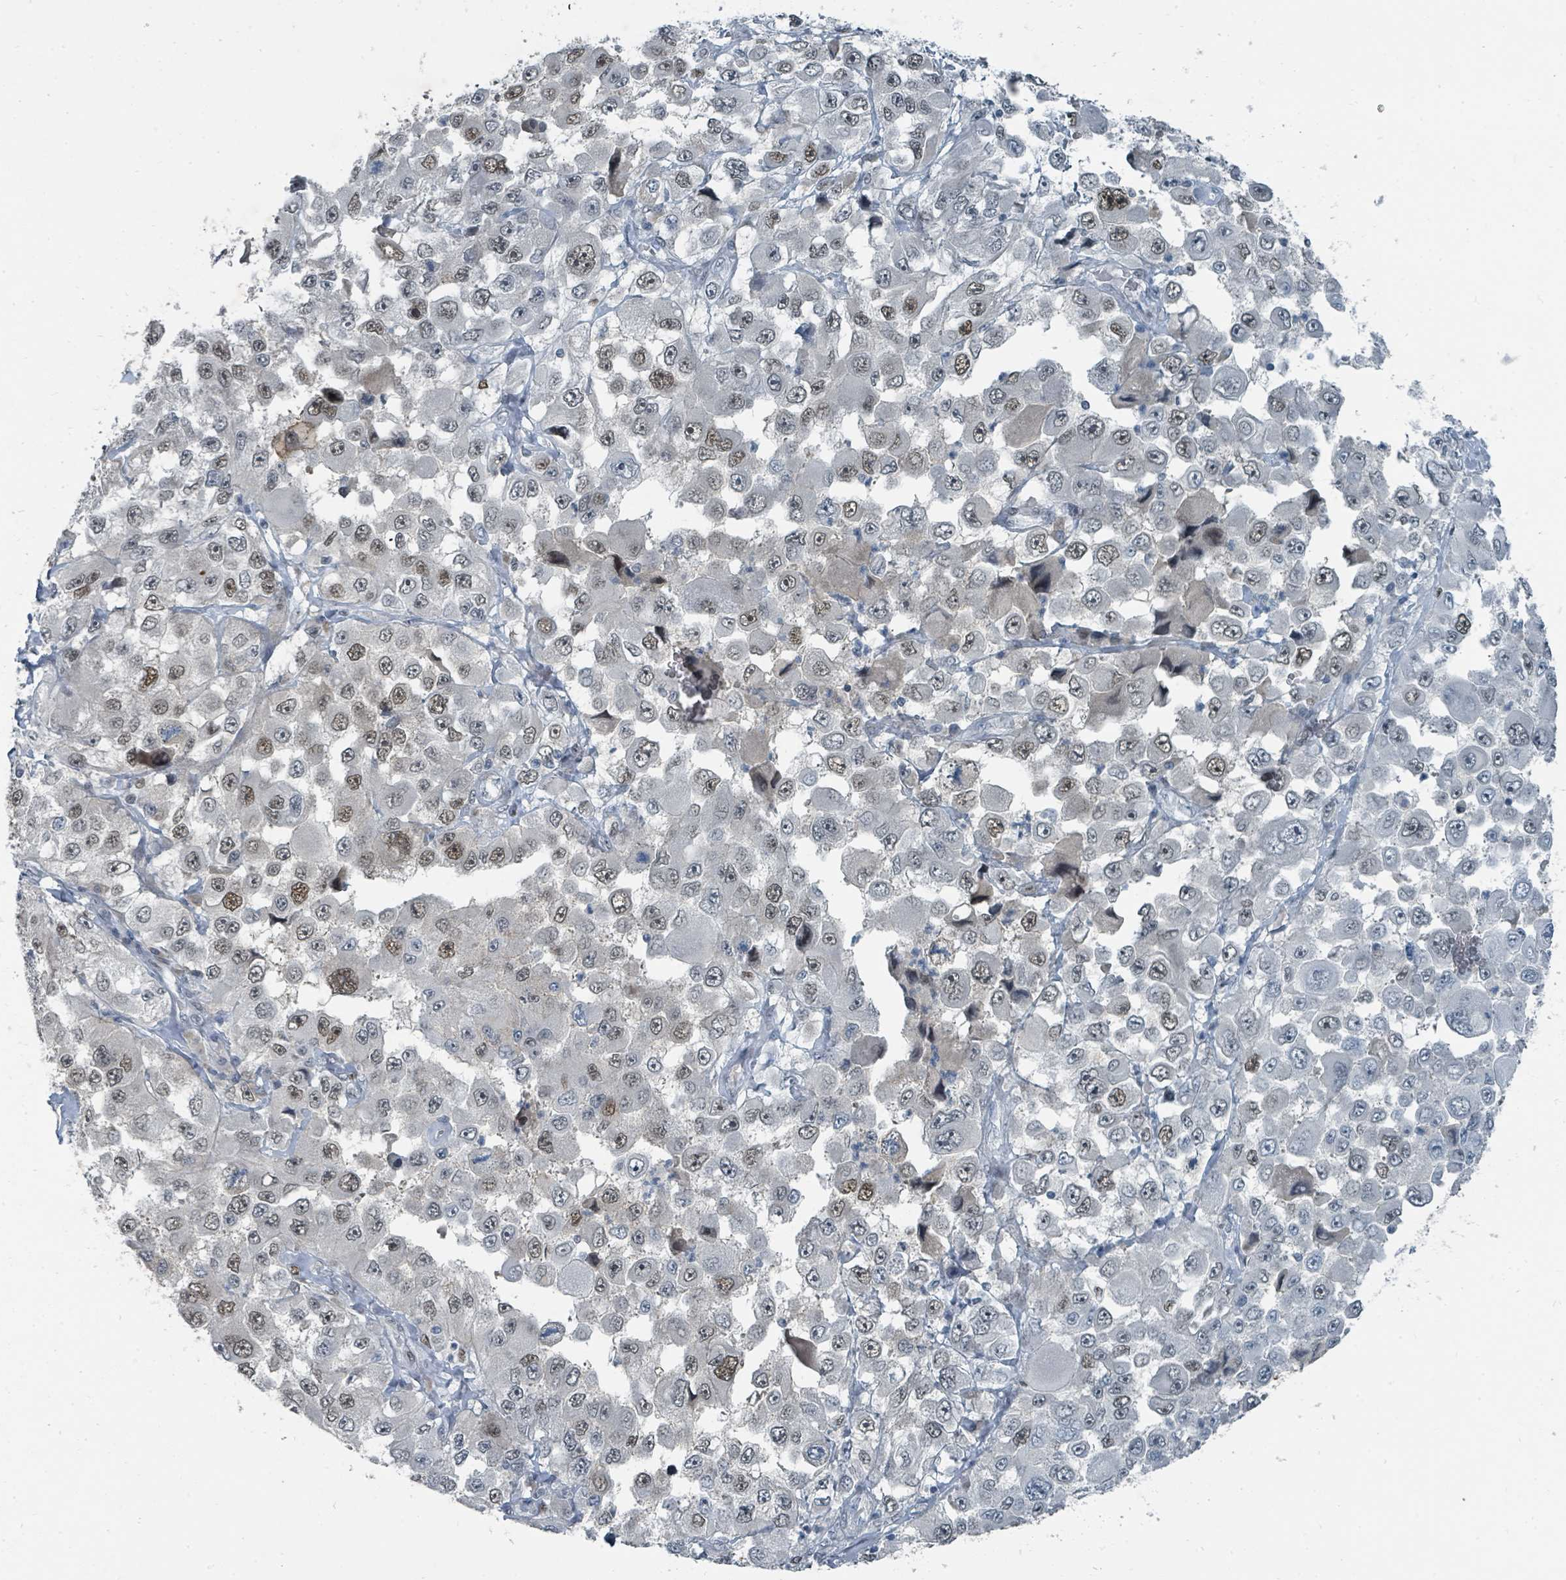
{"staining": {"intensity": "weak", "quantity": "25%-75%", "location": "nuclear"}, "tissue": "melanoma", "cell_type": "Tumor cells", "image_type": "cancer", "snomed": [{"axis": "morphology", "description": "Malignant melanoma, Metastatic site"}, {"axis": "topography", "description": "Lymph node"}], "caption": "Malignant melanoma (metastatic site) stained with a brown dye shows weak nuclear positive expression in about 25%-75% of tumor cells.", "gene": "UCK1", "patient": {"sex": "male", "age": 62}}